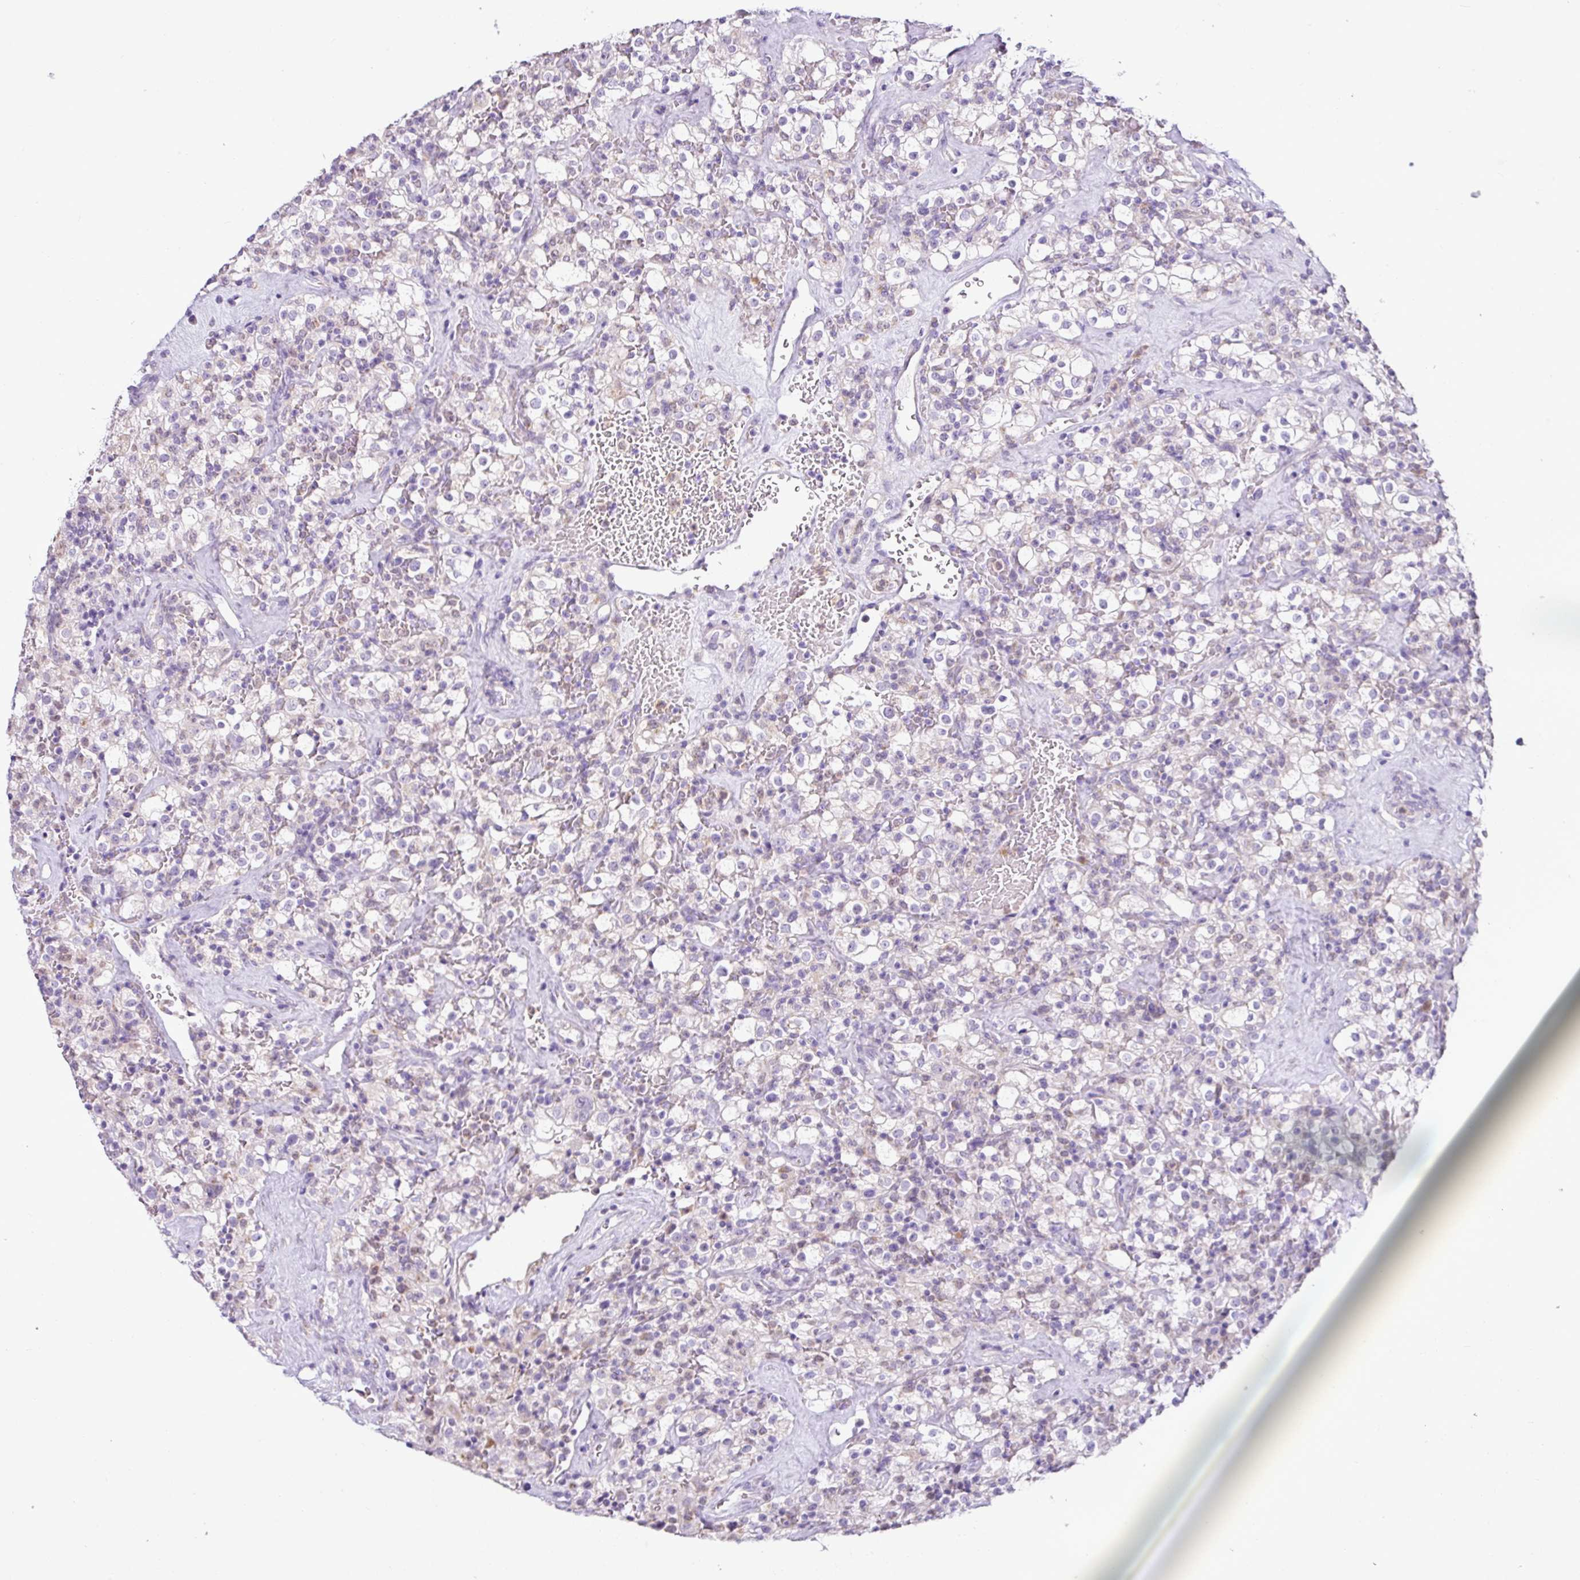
{"staining": {"intensity": "negative", "quantity": "none", "location": "none"}, "tissue": "renal cancer", "cell_type": "Tumor cells", "image_type": "cancer", "snomed": [{"axis": "morphology", "description": "Adenocarcinoma, NOS"}, {"axis": "topography", "description": "Kidney"}], "caption": "High power microscopy histopathology image of an immunohistochemistry (IHC) micrograph of renal adenocarcinoma, revealing no significant expression in tumor cells. The staining was performed using DAB (3,3'-diaminobenzidine) to visualize the protein expression in brown, while the nuclei were stained in blue with hematoxylin (Magnification: 20x).", "gene": "HMCN2", "patient": {"sex": "female", "age": 74}}